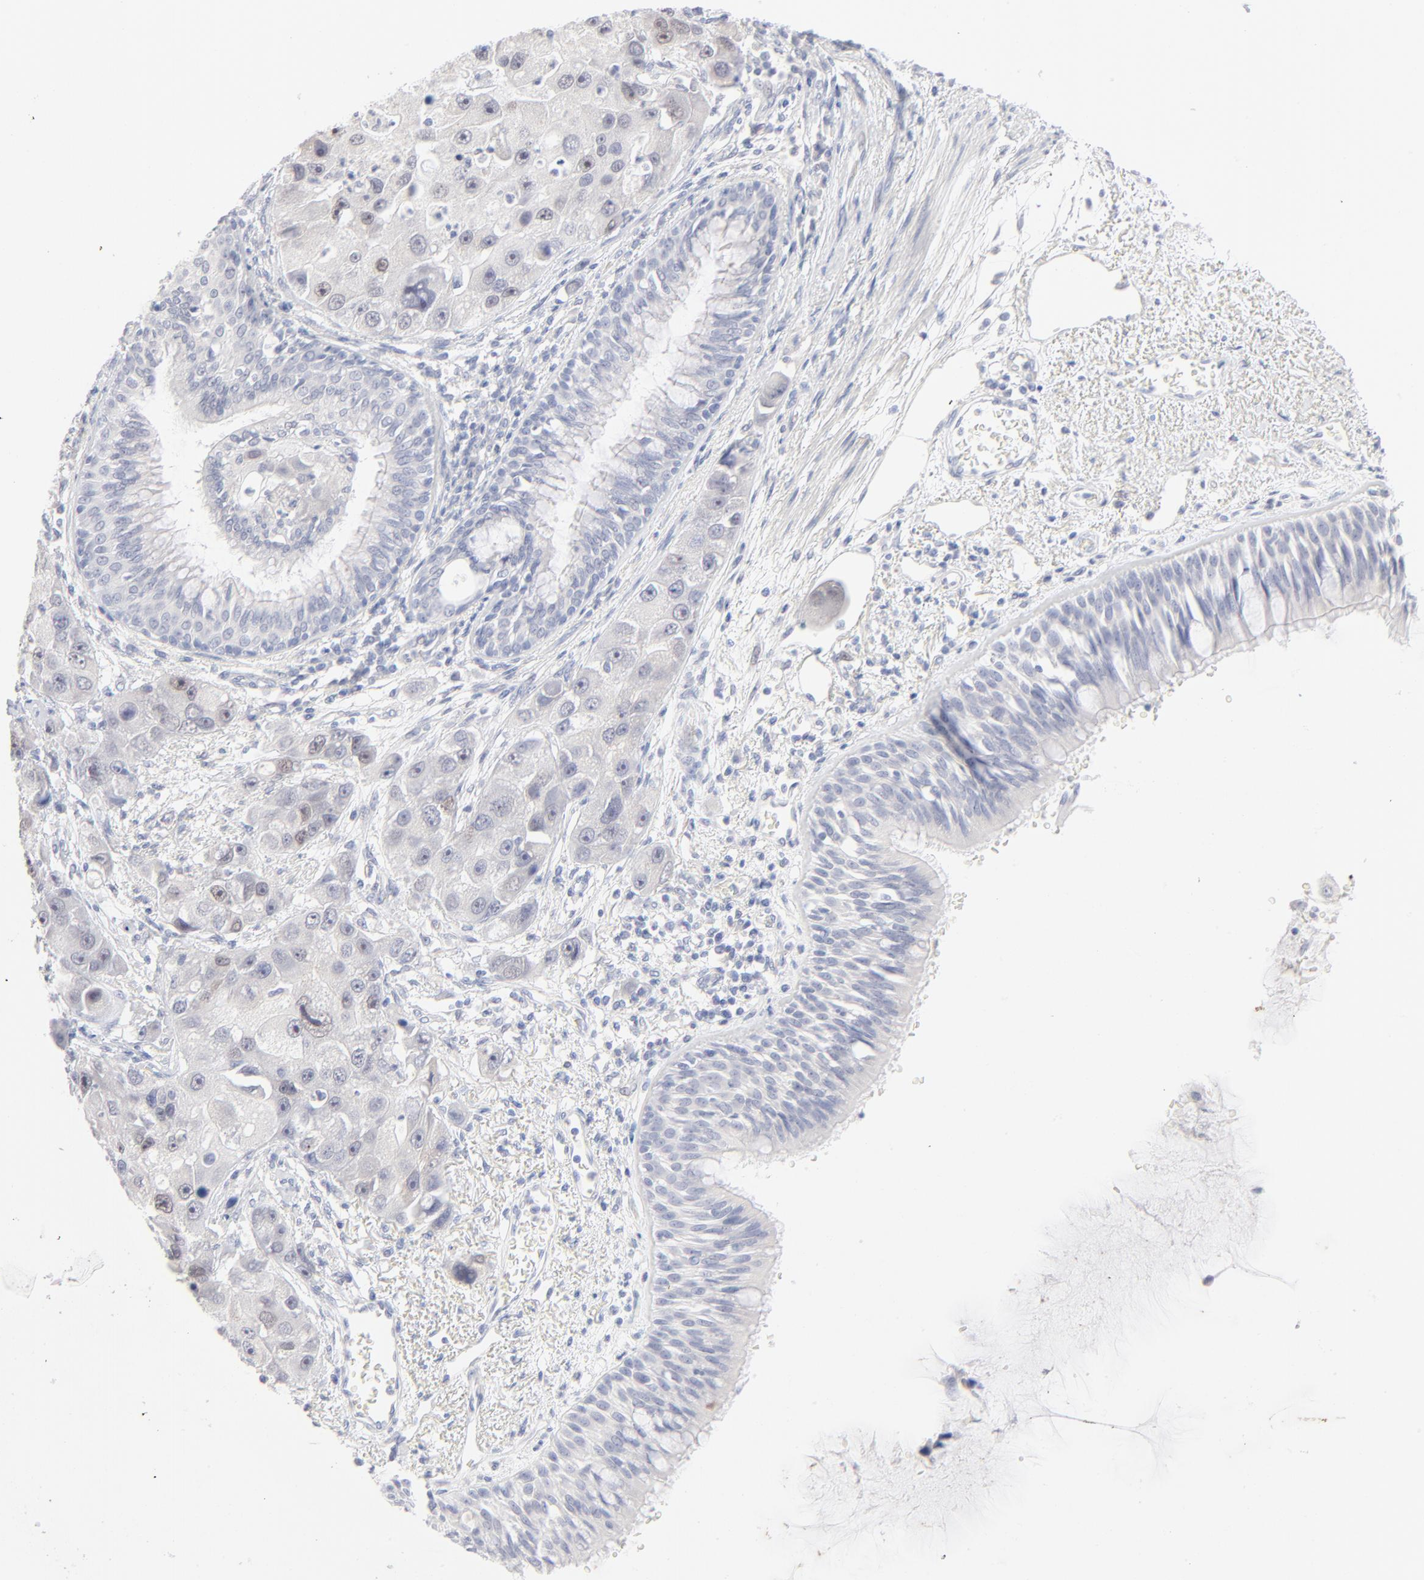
{"staining": {"intensity": "negative", "quantity": "none", "location": "none"}, "tissue": "bronchus", "cell_type": "Respiratory epithelial cells", "image_type": "normal", "snomed": [{"axis": "morphology", "description": "Normal tissue, NOS"}, {"axis": "morphology", "description": "Adenocarcinoma, NOS"}, {"axis": "morphology", "description": "Adenocarcinoma, metastatic, NOS"}, {"axis": "topography", "description": "Lymph node"}, {"axis": "topography", "description": "Bronchus"}, {"axis": "topography", "description": "Lung"}], "caption": "Protein analysis of unremarkable bronchus displays no significant positivity in respiratory epithelial cells.", "gene": "ONECUT1", "patient": {"sex": "female", "age": 54}}